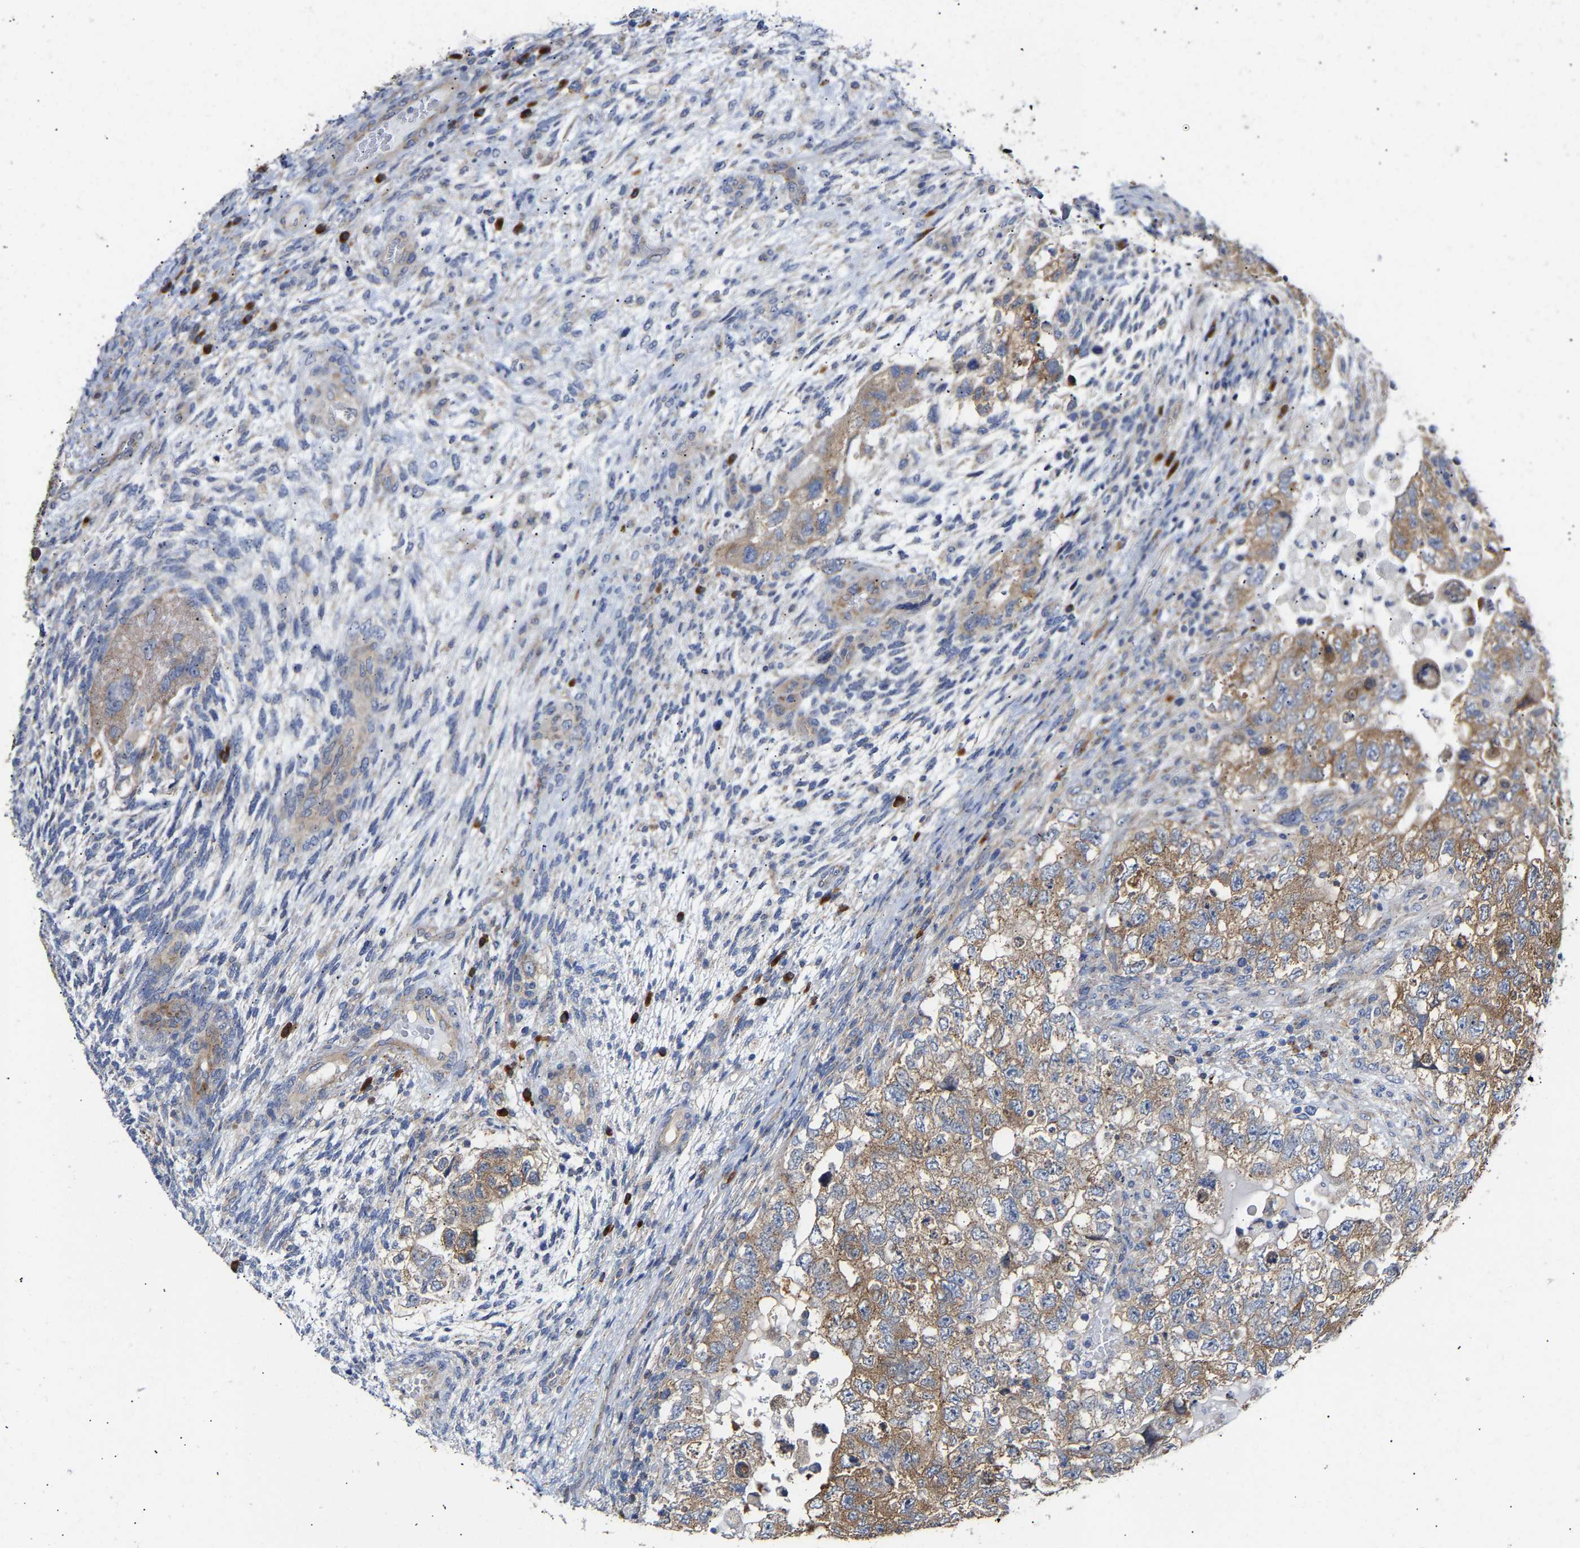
{"staining": {"intensity": "moderate", "quantity": ">75%", "location": "cytoplasmic/membranous"}, "tissue": "testis cancer", "cell_type": "Tumor cells", "image_type": "cancer", "snomed": [{"axis": "morphology", "description": "Carcinoma, Embryonal, NOS"}, {"axis": "topography", "description": "Testis"}], "caption": "This histopathology image reveals immunohistochemistry (IHC) staining of testis cancer (embryonal carcinoma), with medium moderate cytoplasmic/membranous expression in about >75% of tumor cells.", "gene": "PPP1R15A", "patient": {"sex": "male", "age": 36}}